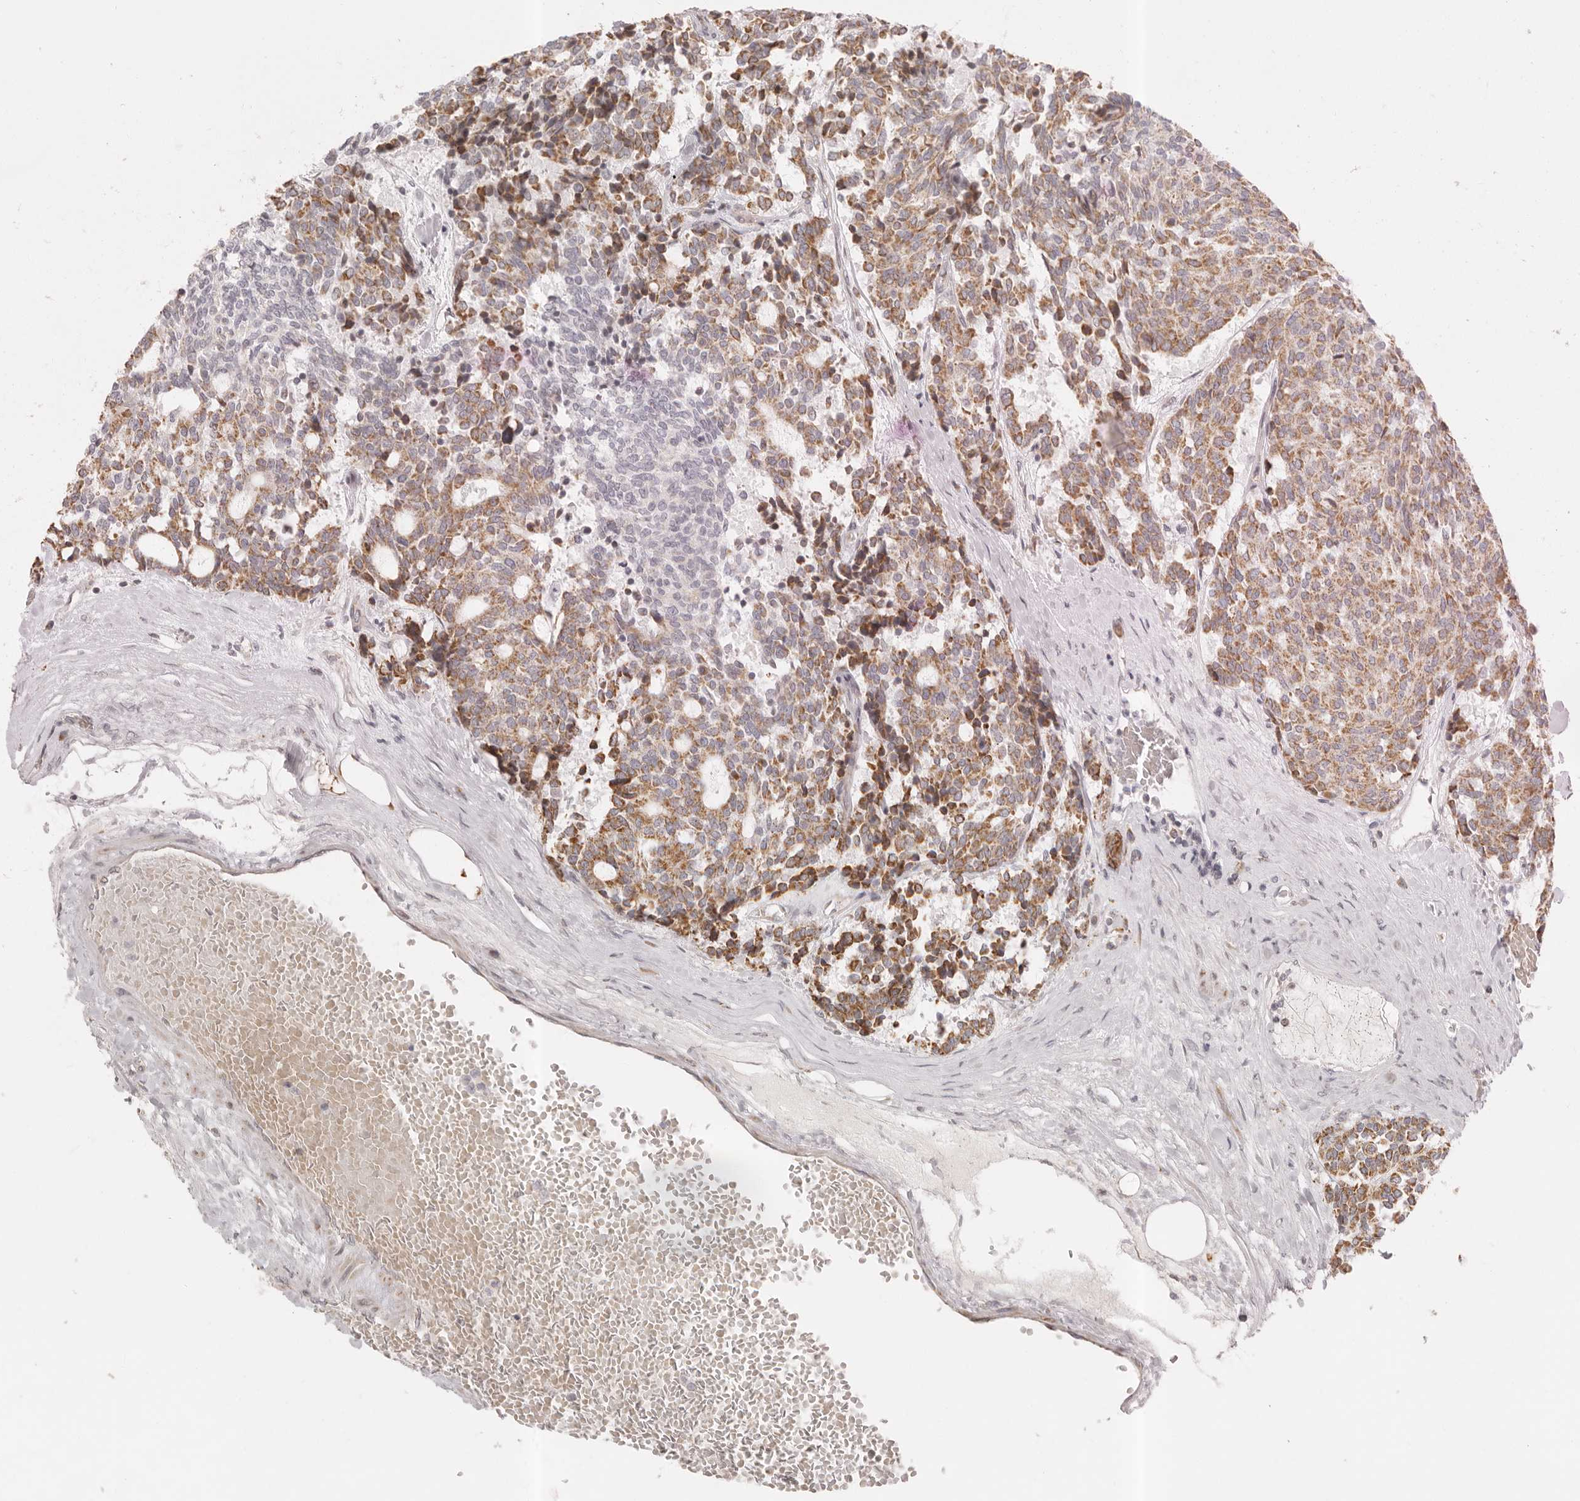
{"staining": {"intensity": "moderate", "quantity": ">75%", "location": "cytoplasmic/membranous"}, "tissue": "carcinoid", "cell_type": "Tumor cells", "image_type": "cancer", "snomed": [{"axis": "morphology", "description": "Carcinoid, malignant, NOS"}, {"axis": "topography", "description": "Pancreas"}], "caption": "This photomicrograph displays carcinoid stained with IHC to label a protein in brown. The cytoplasmic/membranous of tumor cells show moderate positivity for the protein. Nuclei are counter-stained blue.", "gene": "KDF1", "patient": {"sex": "female", "age": 54}}